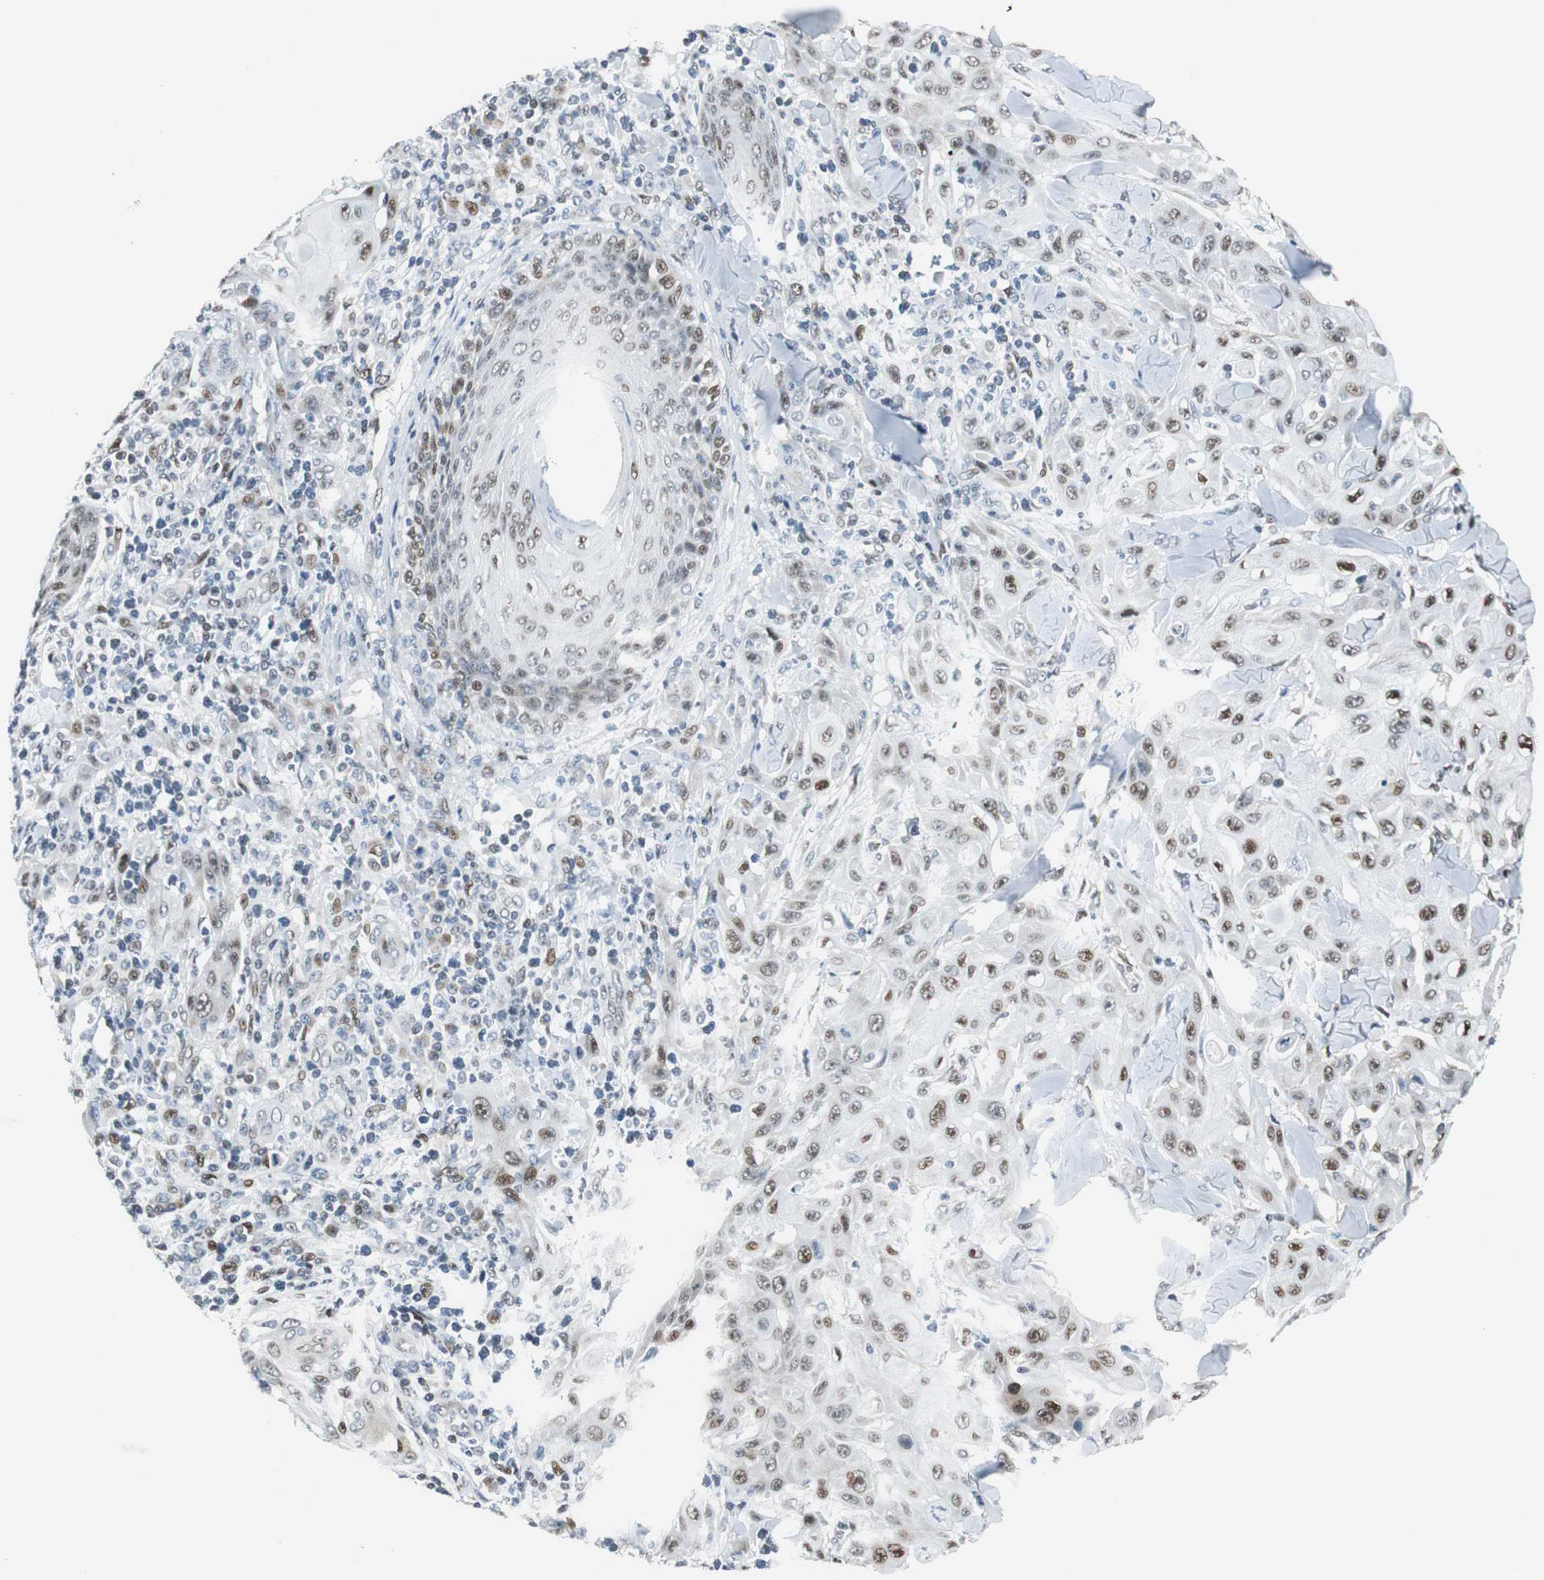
{"staining": {"intensity": "moderate", "quantity": ">75%", "location": "nuclear"}, "tissue": "skin cancer", "cell_type": "Tumor cells", "image_type": "cancer", "snomed": [{"axis": "morphology", "description": "Squamous cell carcinoma, NOS"}, {"axis": "topography", "description": "Skin"}], "caption": "Squamous cell carcinoma (skin) was stained to show a protein in brown. There is medium levels of moderate nuclear staining in approximately >75% of tumor cells. (brown staining indicates protein expression, while blue staining denotes nuclei).", "gene": "AJUBA", "patient": {"sex": "male", "age": 24}}